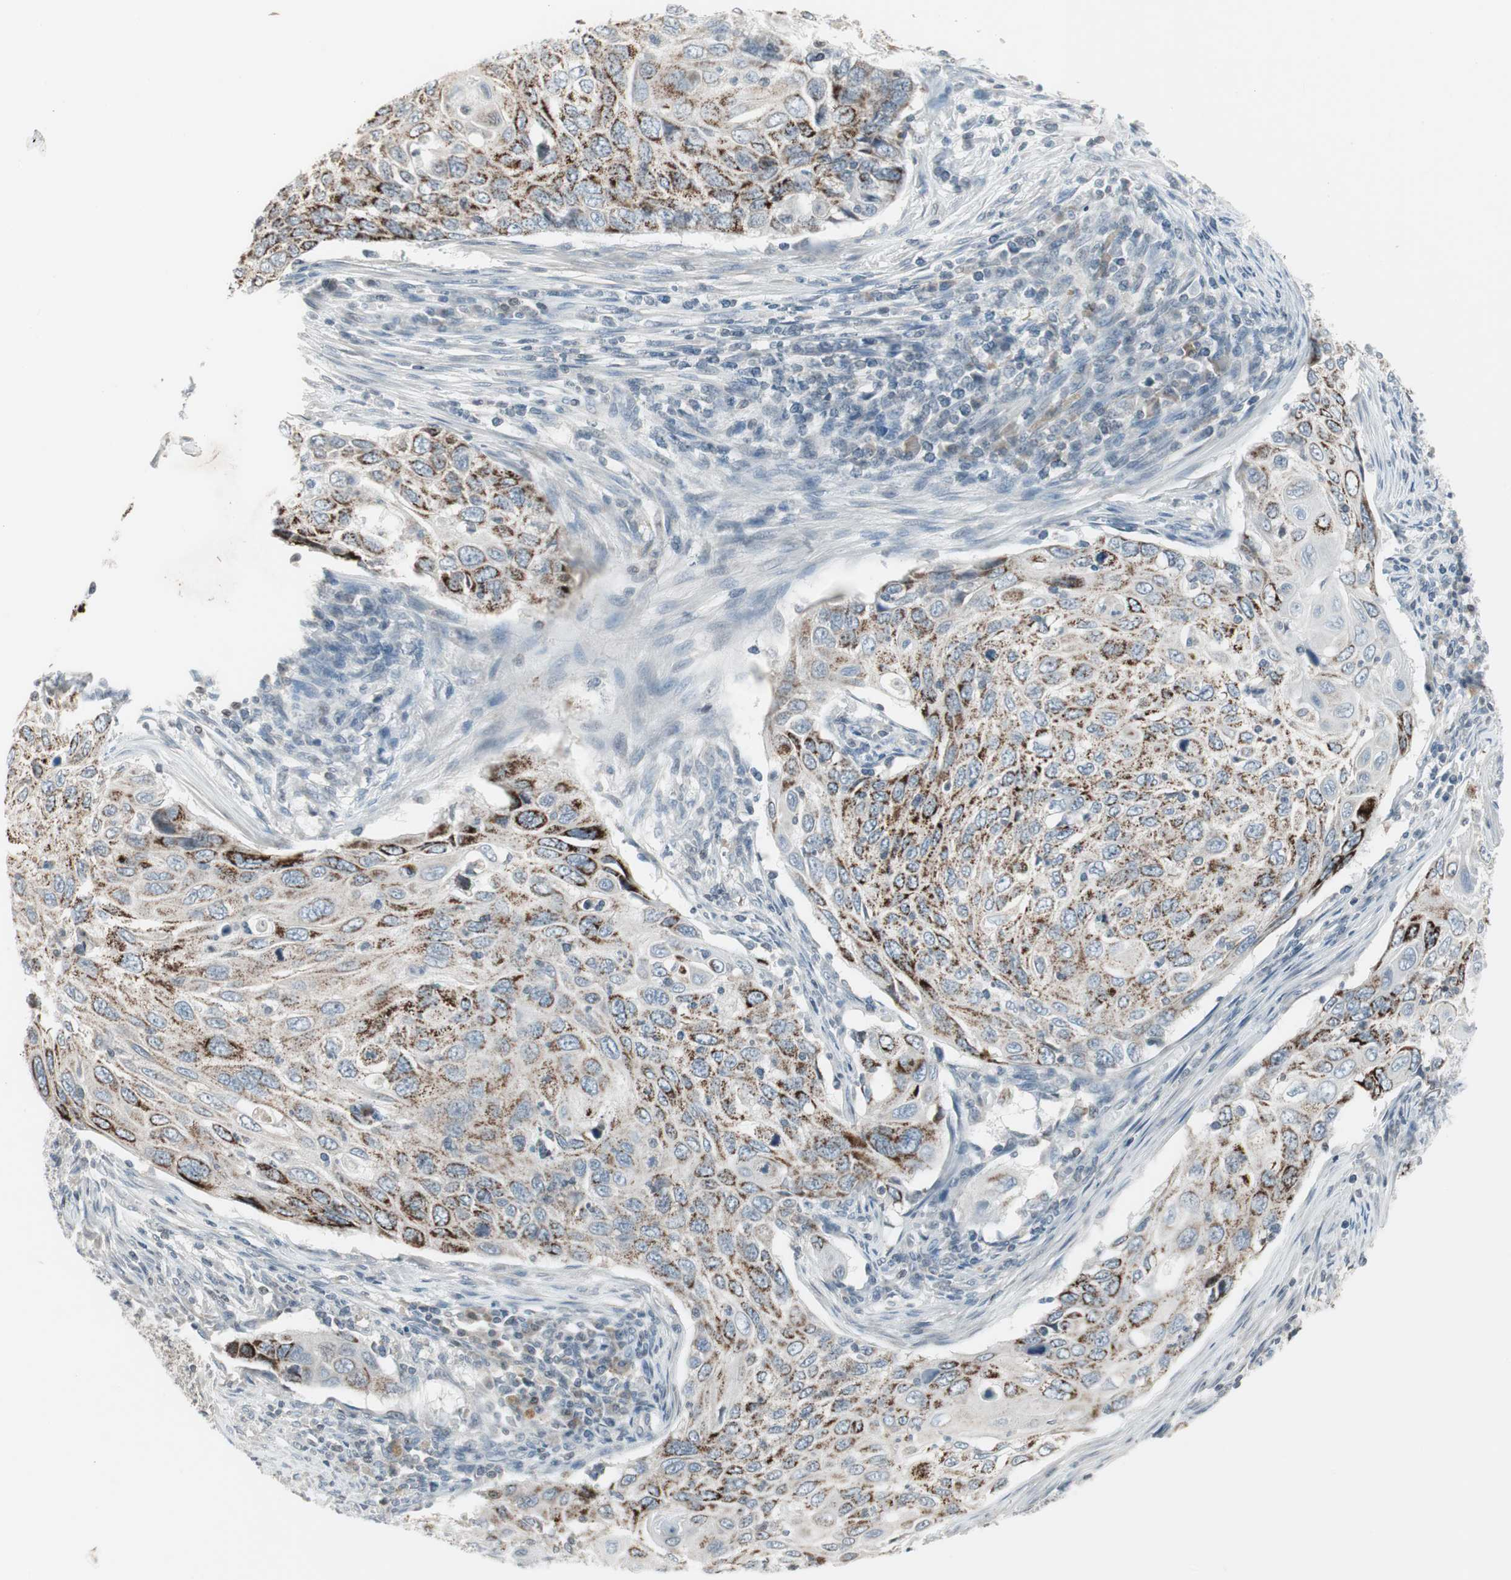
{"staining": {"intensity": "strong", "quantity": ">75%", "location": "cytoplasmic/membranous"}, "tissue": "cervical cancer", "cell_type": "Tumor cells", "image_type": "cancer", "snomed": [{"axis": "morphology", "description": "Squamous cell carcinoma, NOS"}, {"axis": "topography", "description": "Cervix"}], "caption": "This is an image of immunohistochemistry (IHC) staining of cervical squamous cell carcinoma, which shows strong staining in the cytoplasmic/membranous of tumor cells.", "gene": "ARG2", "patient": {"sex": "female", "age": 70}}